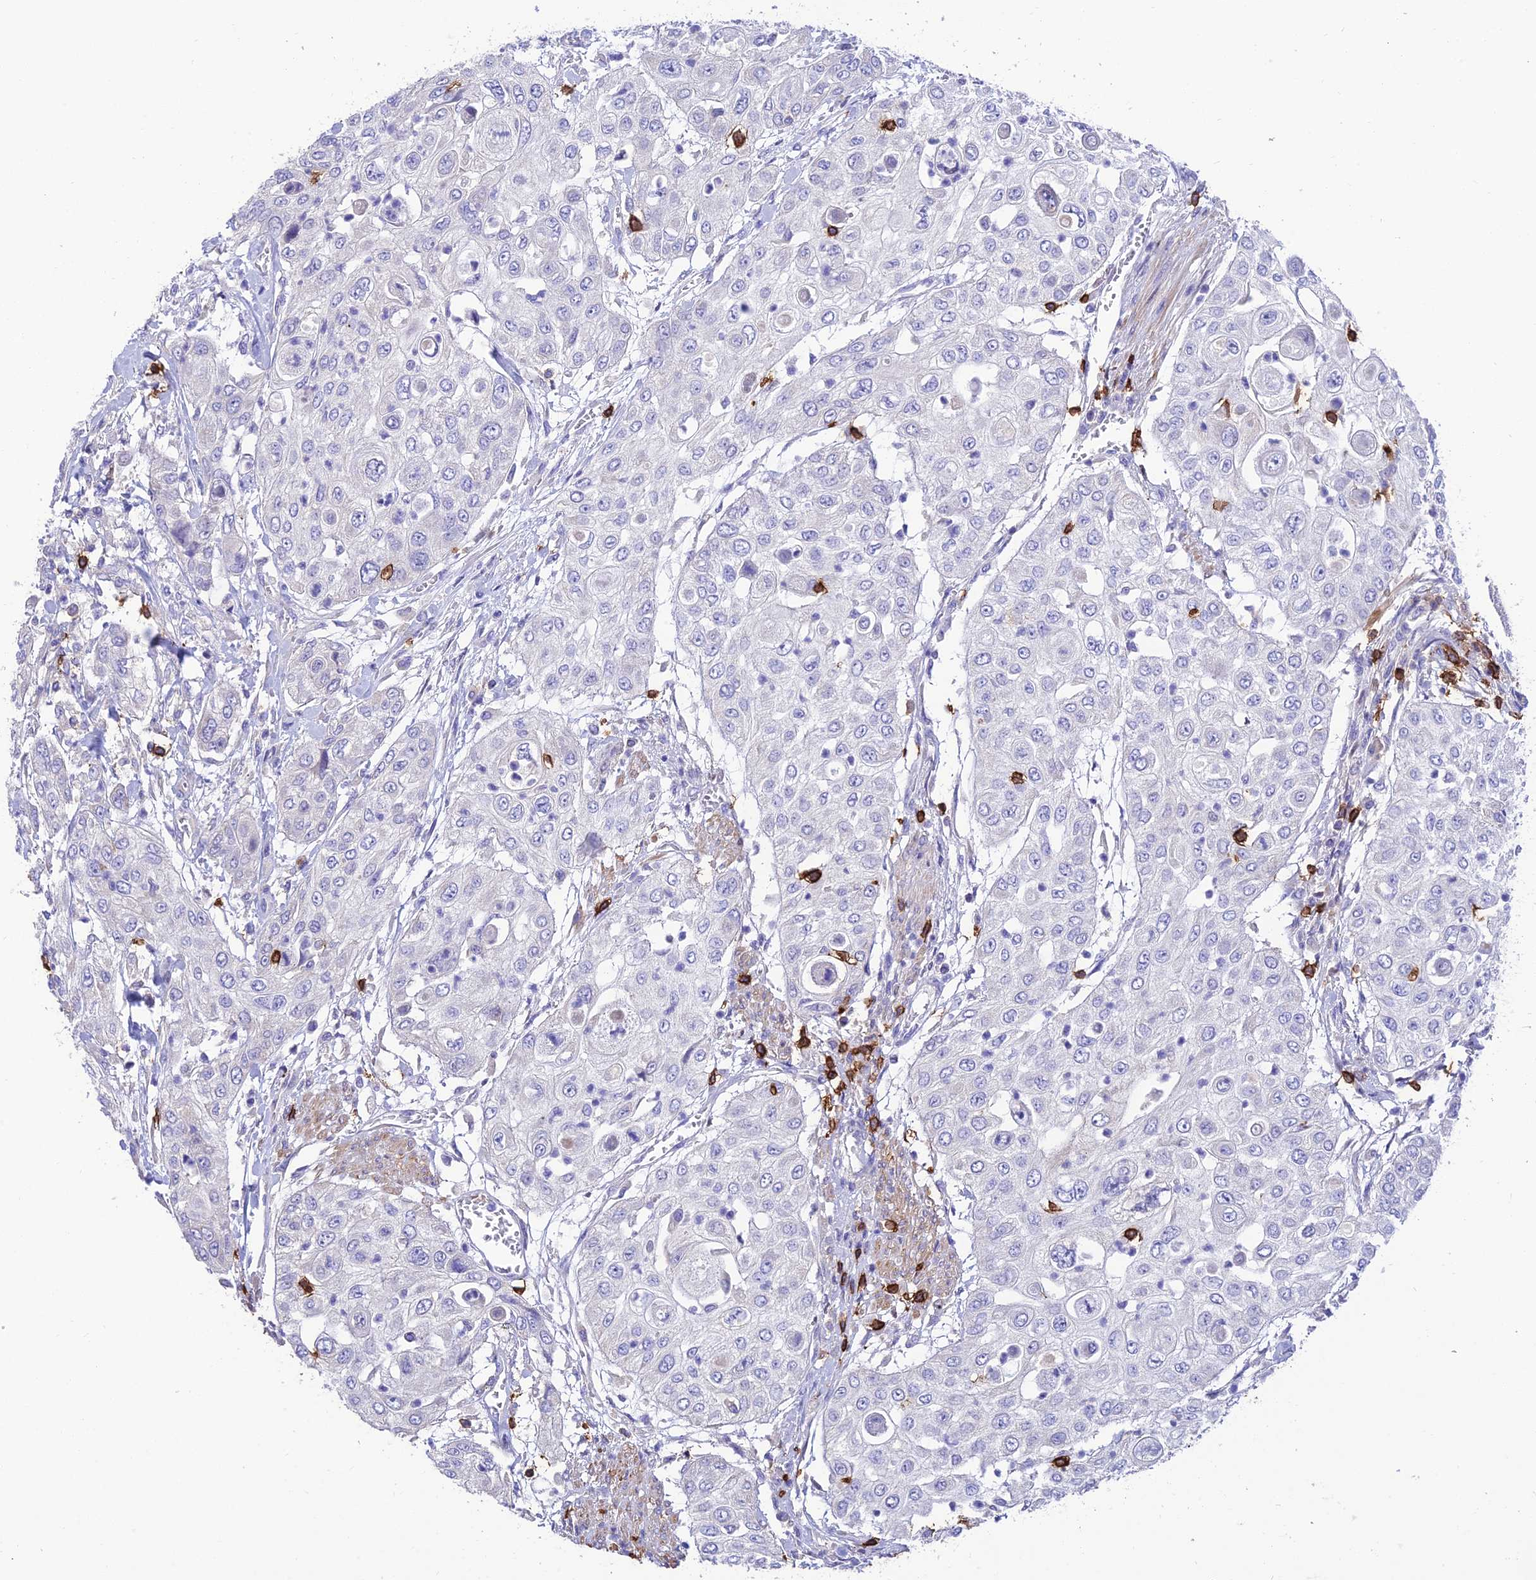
{"staining": {"intensity": "negative", "quantity": "none", "location": "none"}, "tissue": "urothelial cancer", "cell_type": "Tumor cells", "image_type": "cancer", "snomed": [{"axis": "morphology", "description": "Urothelial carcinoma, High grade"}, {"axis": "topography", "description": "Urinary bladder"}], "caption": "High magnification brightfield microscopy of urothelial carcinoma (high-grade) stained with DAB (3,3'-diaminobenzidine) (brown) and counterstained with hematoxylin (blue): tumor cells show no significant positivity.", "gene": "PTPRCAP", "patient": {"sex": "female", "age": 79}}